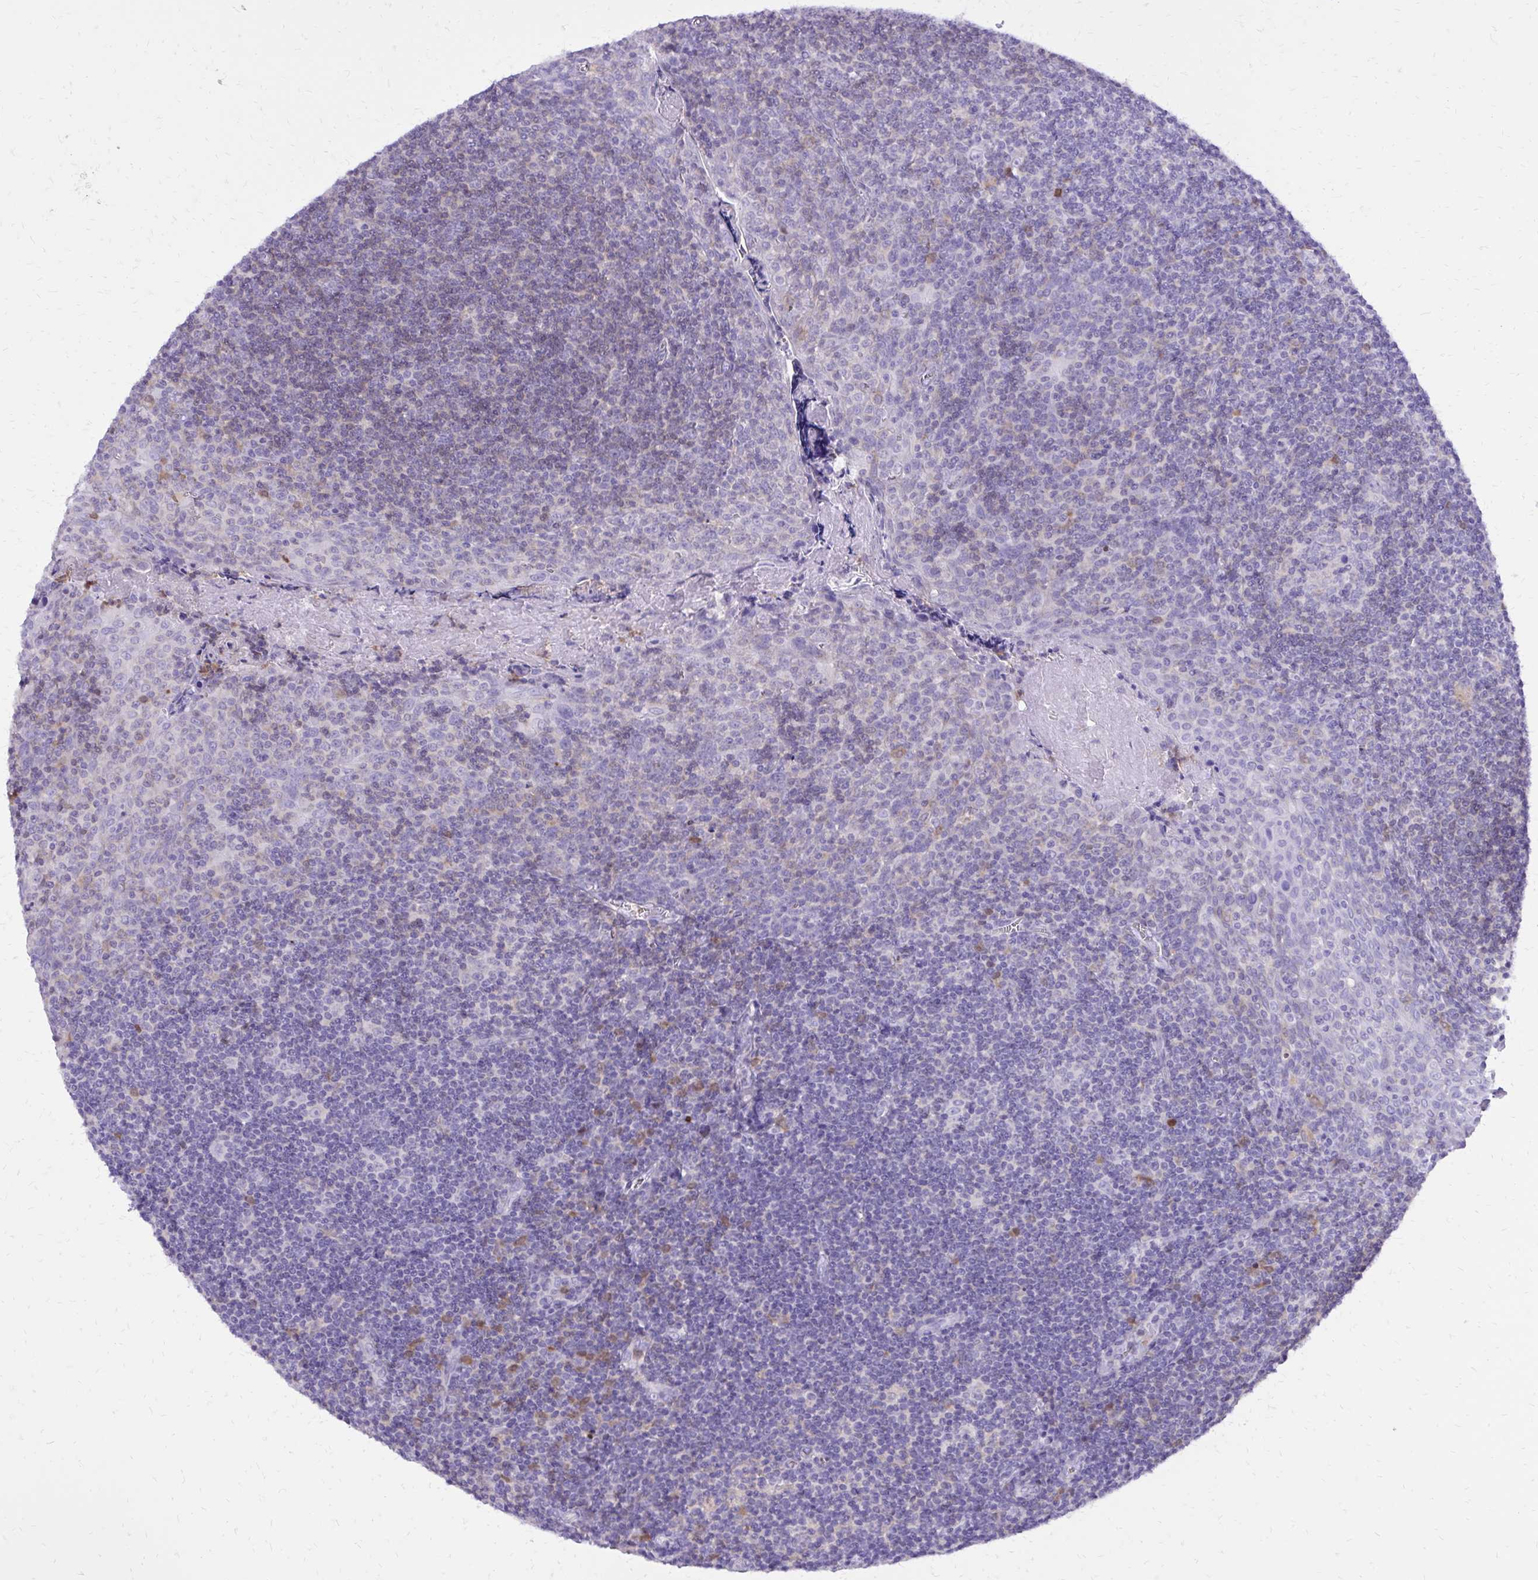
{"staining": {"intensity": "negative", "quantity": "none", "location": "none"}, "tissue": "tonsil", "cell_type": "Germinal center cells", "image_type": "normal", "snomed": [{"axis": "morphology", "description": "Normal tissue, NOS"}, {"axis": "morphology", "description": "Inflammation, NOS"}, {"axis": "topography", "description": "Tonsil"}], "caption": "Germinal center cells are negative for brown protein staining in unremarkable tonsil. (DAB immunohistochemistry with hematoxylin counter stain).", "gene": "CAT", "patient": {"sex": "female", "age": 31}}